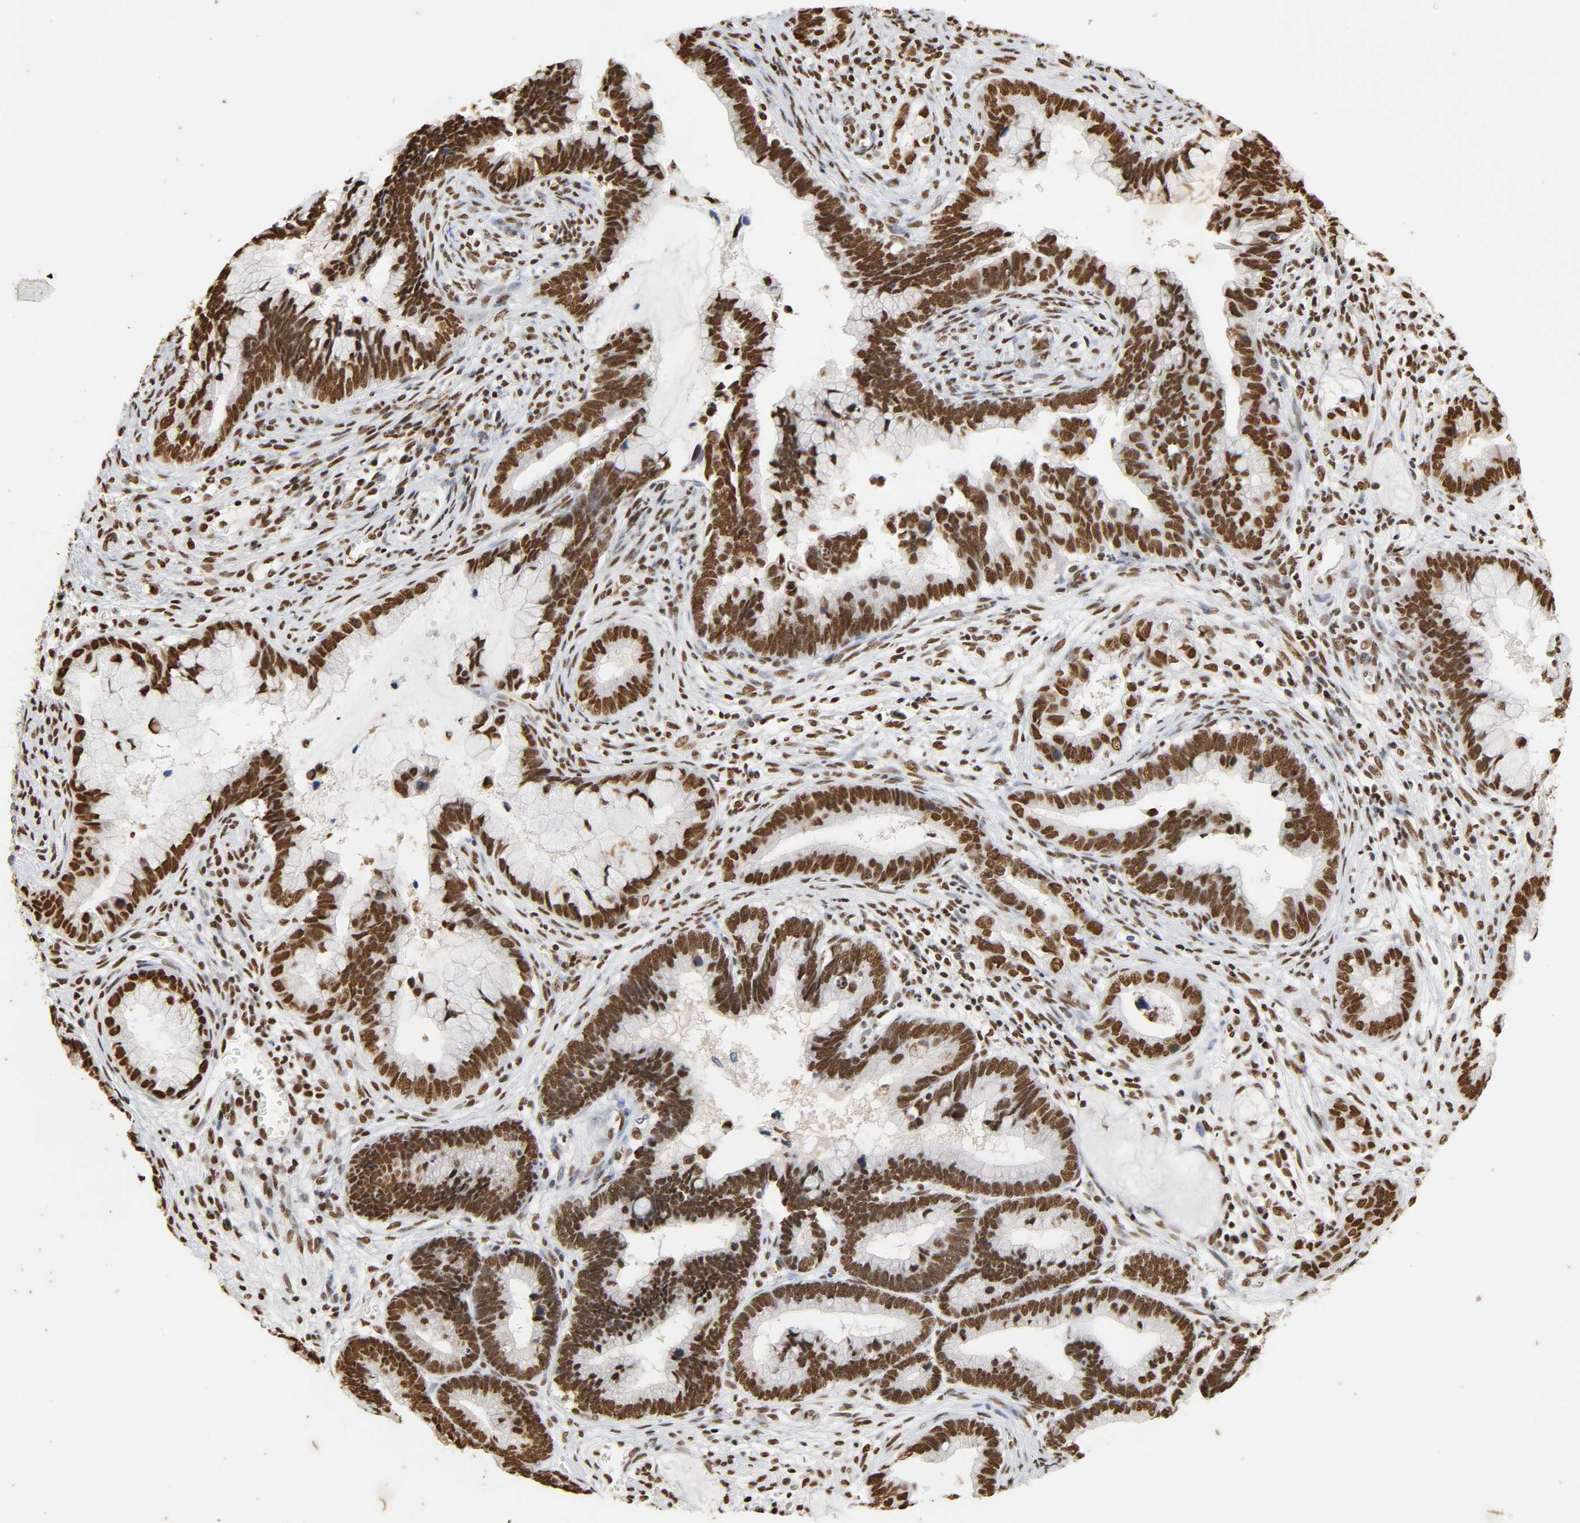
{"staining": {"intensity": "strong", "quantity": ">75%", "location": "nuclear"}, "tissue": "cervical cancer", "cell_type": "Tumor cells", "image_type": "cancer", "snomed": [{"axis": "morphology", "description": "Adenocarcinoma, NOS"}, {"axis": "topography", "description": "Cervix"}], "caption": "IHC micrograph of human cervical cancer (adenocarcinoma) stained for a protein (brown), which demonstrates high levels of strong nuclear expression in about >75% of tumor cells.", "gene": "HNRNPC", "patient": {"sex": "female", "age": 44}}